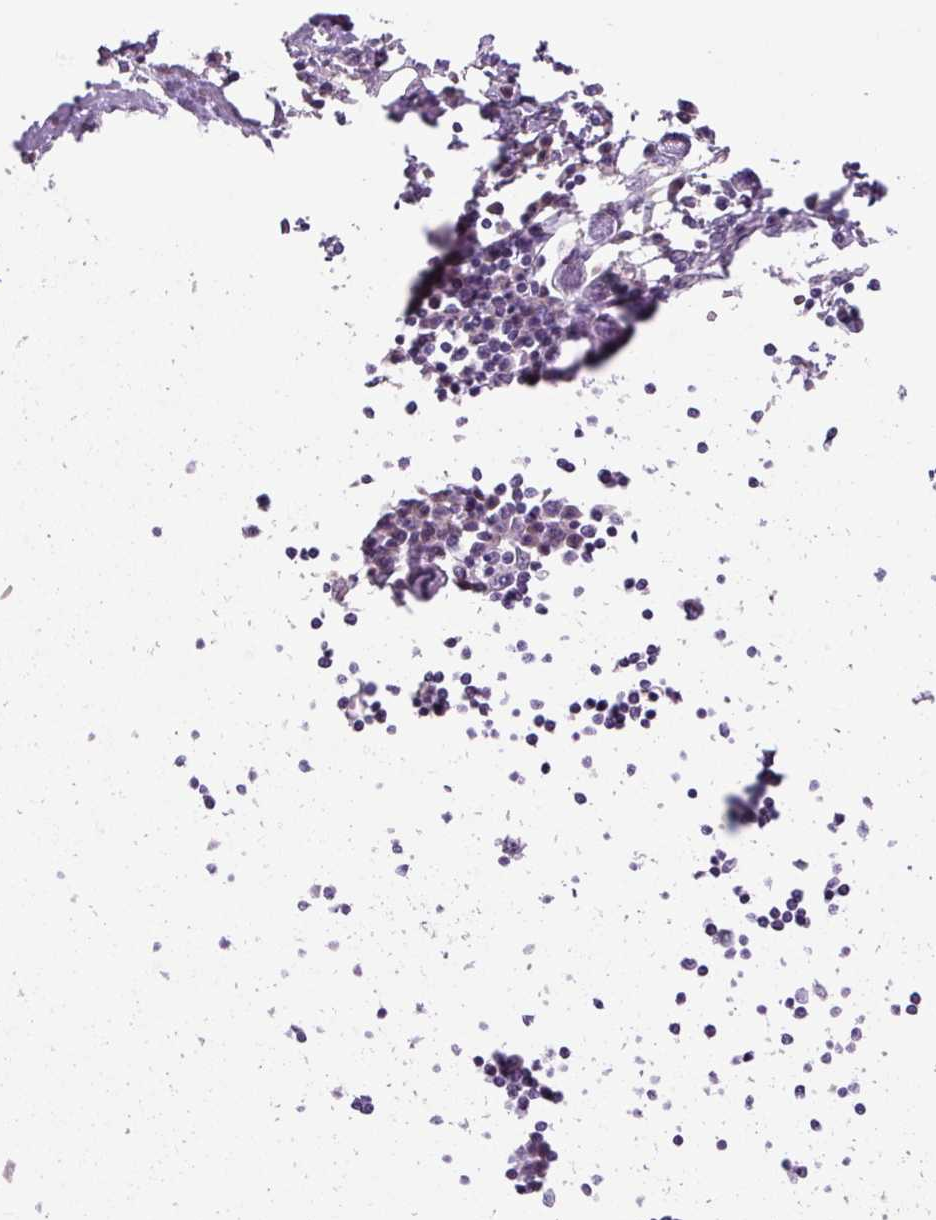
{"staining": {"intensity": "negative", "quantity": "none", "location": "none"}, "tissue": "urothelial cancer", "cell_type": "Tumor cells", "image_type": "cancer", "snomed": [{"axis": "morphology", "description": "Urothelial carcinoma, High grade"}, {"axis": "topography", "description": "Urinary bladder"}], "caption": "The micrograph exhibits no significant staining in tumor cells of urothelial cancer.", "gene": "TMEM151B", "patient": {"sex": "male", "age": 64}}